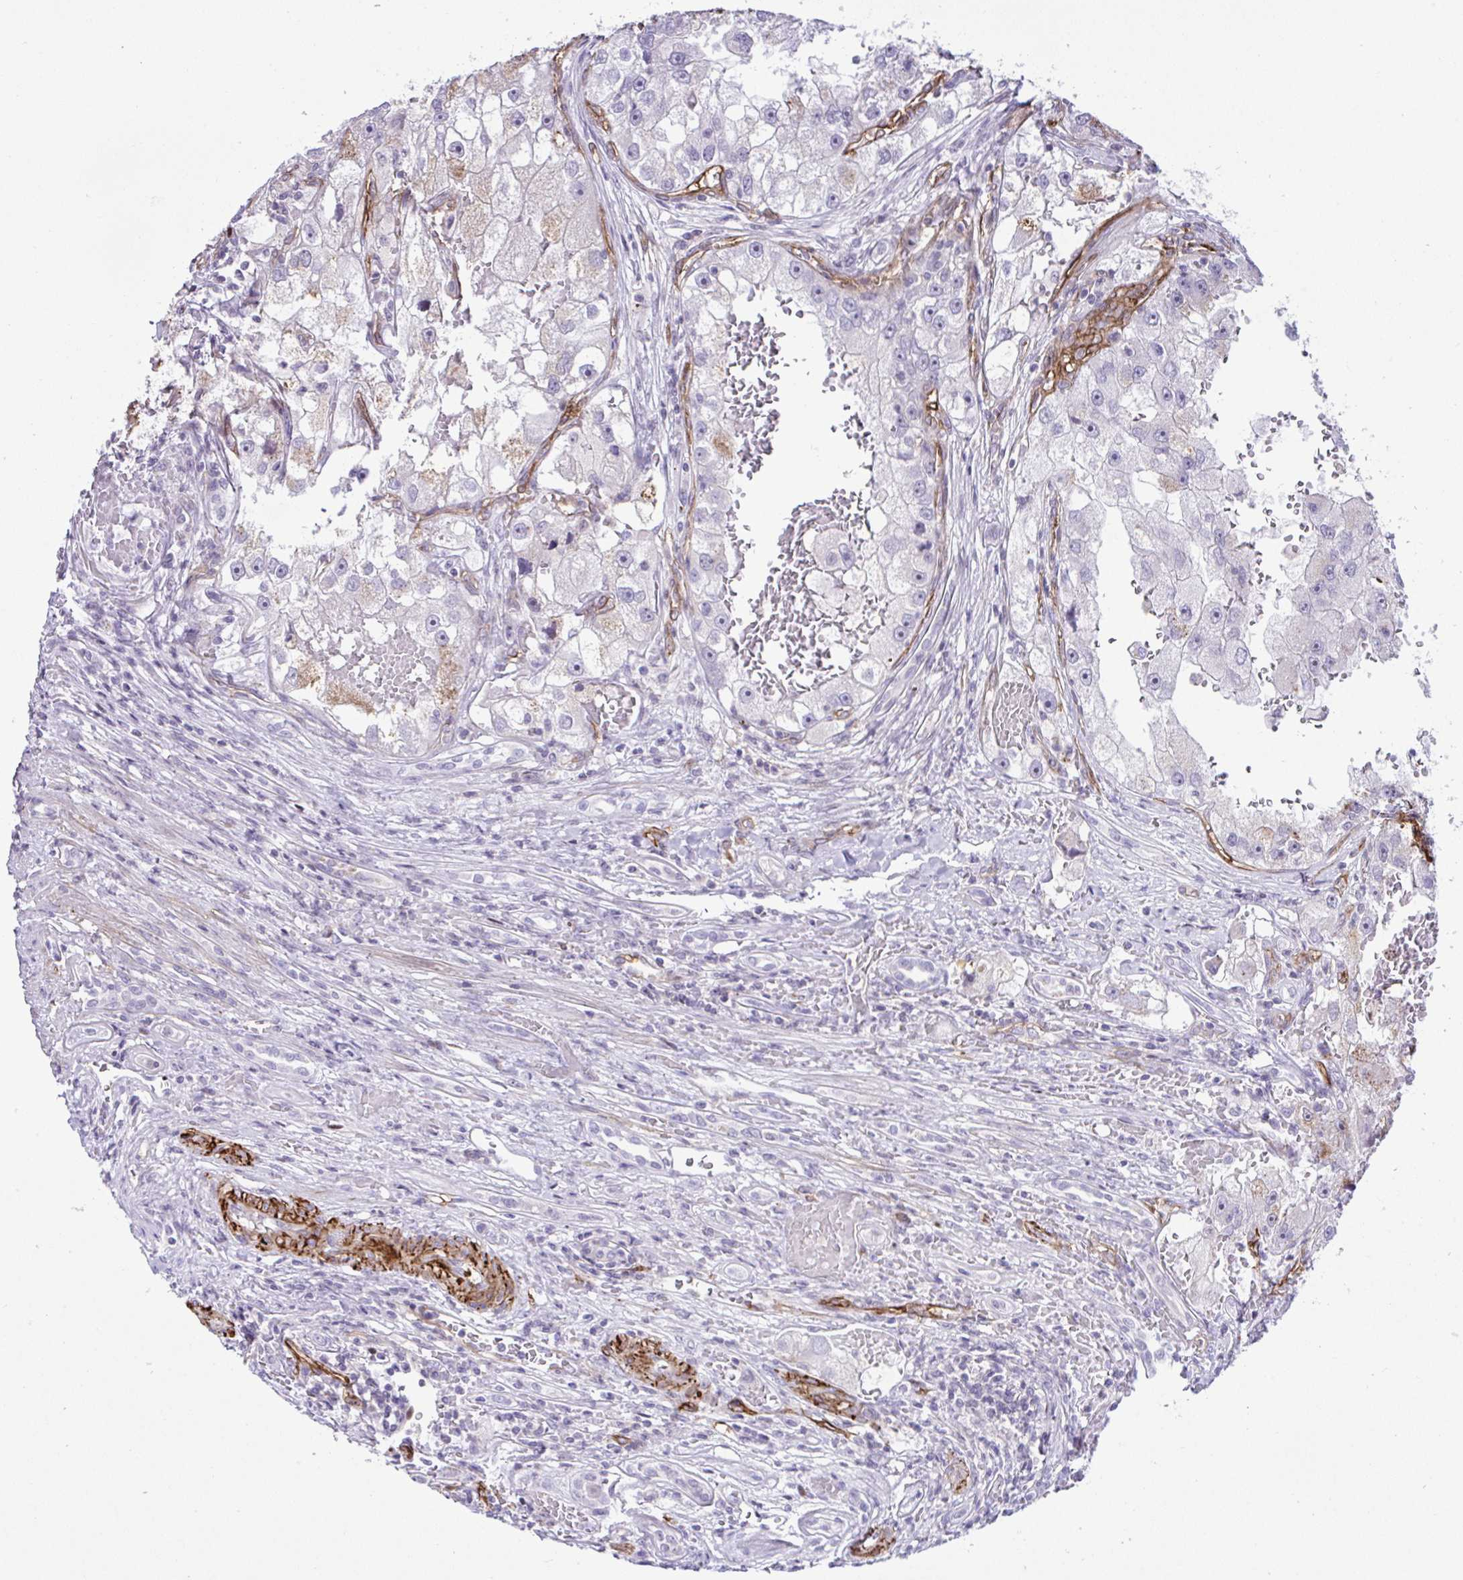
{"staining": {"intensity": "weak", "quantity": "<25%", "location": "cytoplasmic/membranous"}, "tissue": "renal cancer", "cell_type": "Tumor cells", "image_type": "cancer", "snomed": [{"axis": "morphology", "description": "Adenocarcinoma, NOS"}, {"axis": "topography", "description": "Kidney"}], "caption": "IHC of renal cancer (adenocarcinoma) exhibits no expression in tumor cells.", "gene": "FBXO34", "patient": {"sex": "male", "age": 63}}